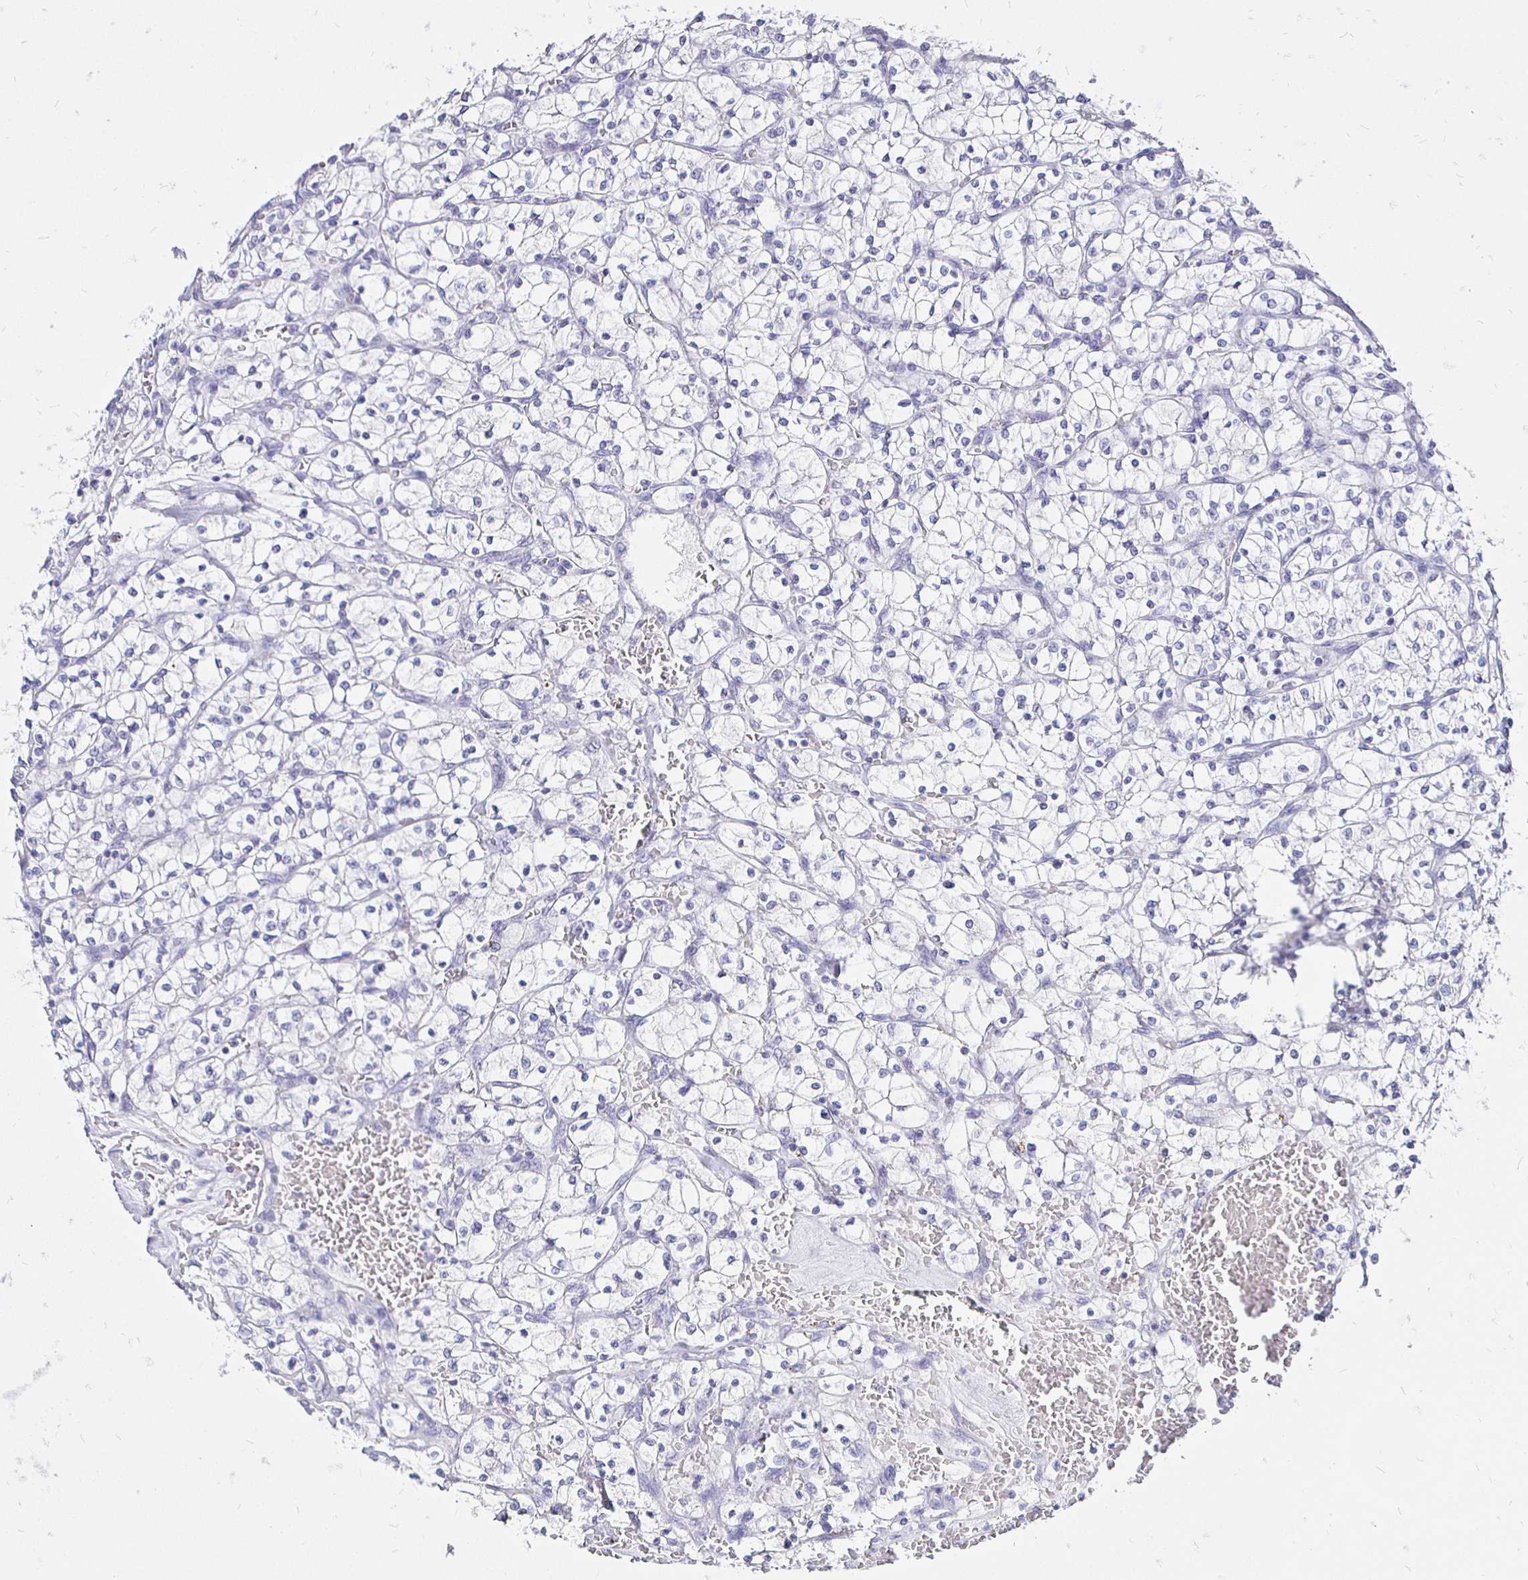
{"staining": {"intensity": "negative", "quantity": "none", "location": "none"}, "tissue": "renal cancer", "cell_type": "Tumor cells", "image_type": "cancer", "snomed": [{"axis": "morphology", "description": "Adenocarcinoma, NOS"}, {"axis": "topography", "description": "Kidney"}], "caption": "A high-resolution micrograph shows IHC staining of renal cancer (adenocarcinoma), which exhibits no significant positivity in tumor cells.", "gene": "IRGC", "patient": {"sex": "female", "age": 64}}